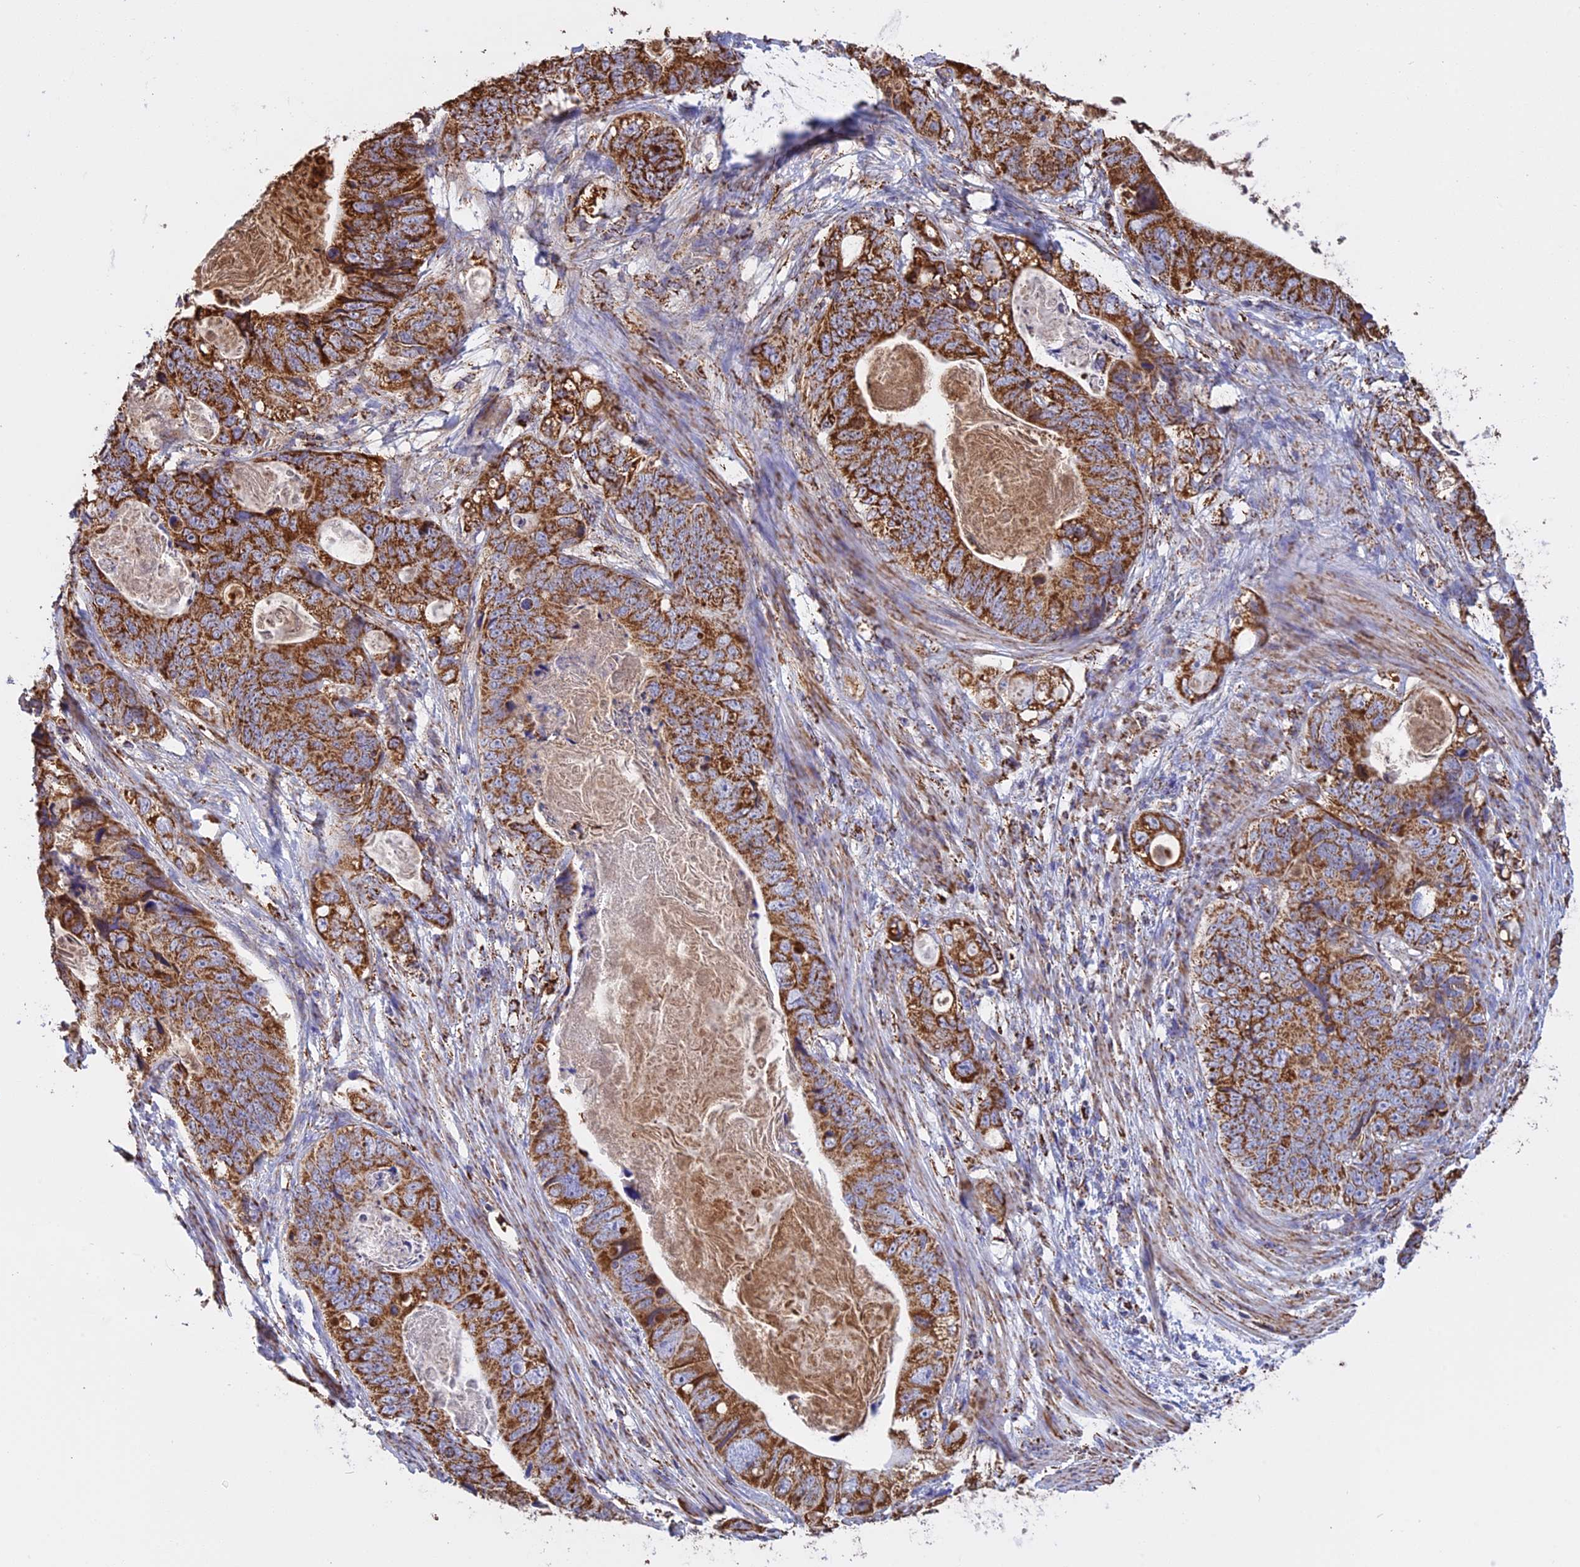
{"staining": {"intensity": "strong", "quantity": ">75%", "location": "cytoplasmic/membranous"}, "tissue": "stomach cancer", "cell_type": "Tumor cells", "image_type": "cancer", "snomed": [{"axis": "morphology", "description": "Normal tissue, NOS"}, {"axis": "morphology", "description": "Adenocarcinoma, NOS"}, {"axis": "topography", "description": "Stomach"}], "caption": "Immunohistochemical staining of stomach cancer (adenocarcinoma) shows strong cytoplasmic/membranous protein expression in about >75% of tumor cells.", "gene": "KCNG1", "patient": {"sex": "female", "age": 89}}